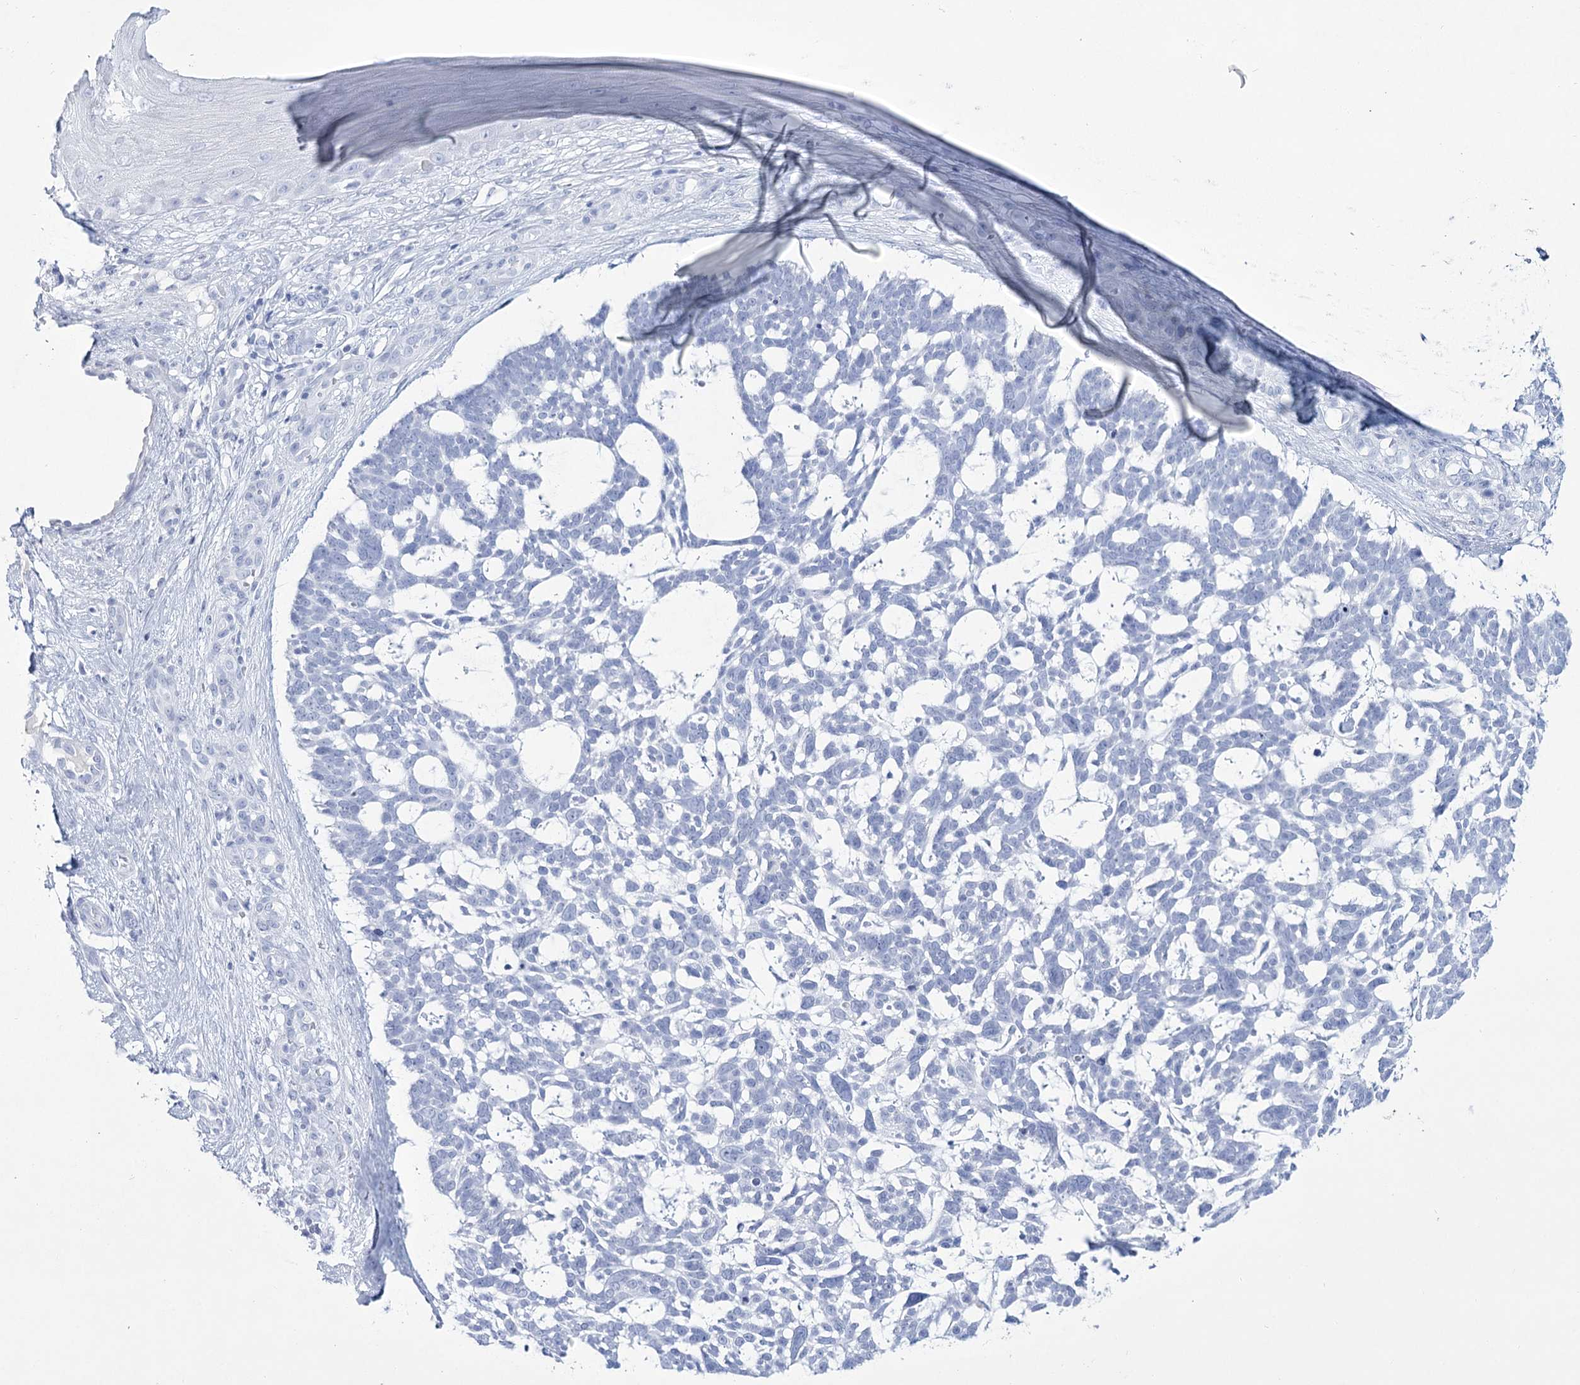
{"staining": {"intensity": "negative", "quantity": "none", "location": "none"}, "tissue": "skin cancer", "cell_type": "Tumor cells", "image_type": "cancer", "snomed": [{"axis": "morphology", "description": "Basal cell carcinoma"}, {"axis": "topography", "description": "Skin"}], "caption": "An immunohistochemistry image of basal cell carcinoma (skin) is shown. There is no staining in tumor cells of basal cell carcinoma (skin).", "gene": "RNF186", "patient": {"sex": "male", "age": 88}}